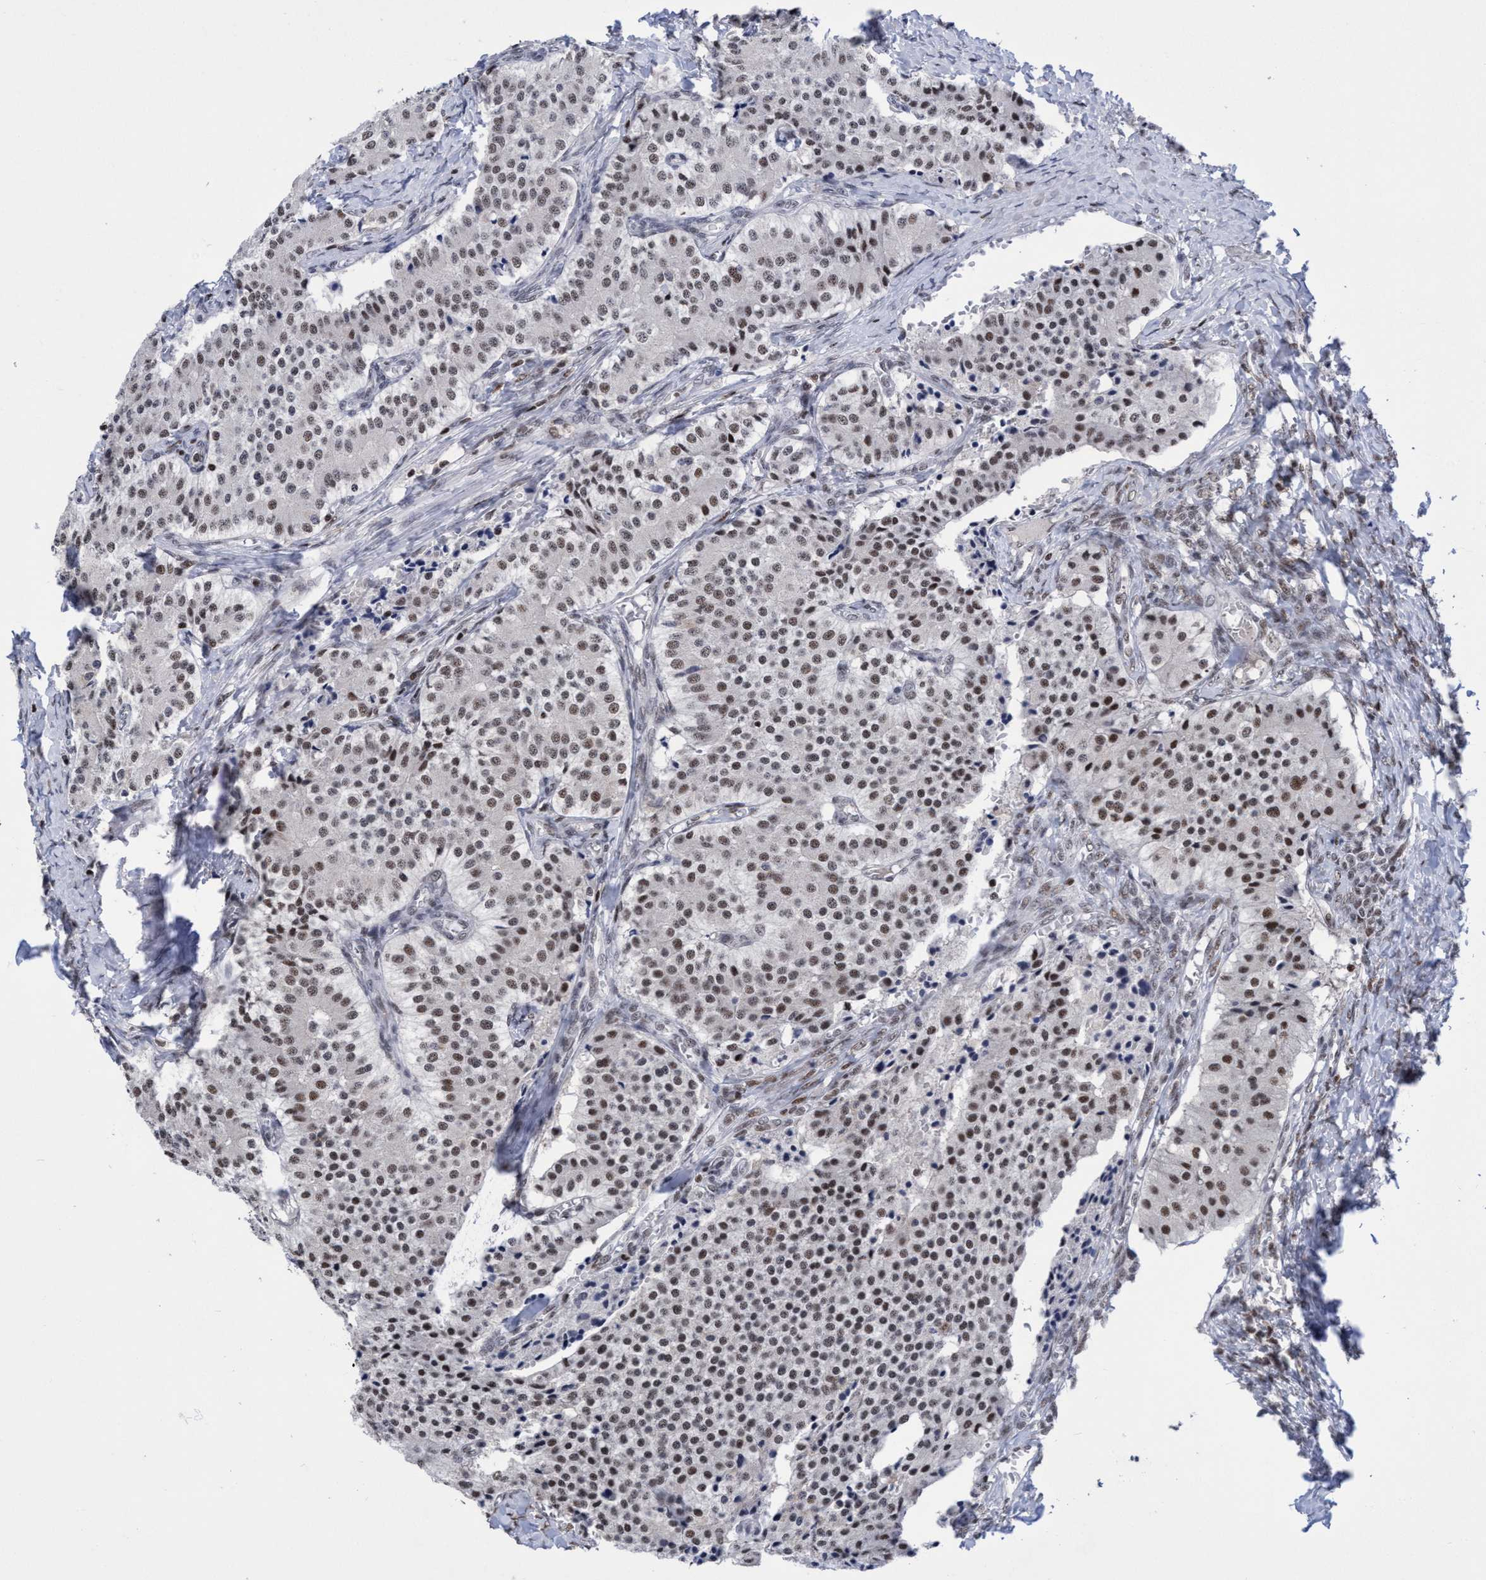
{"staining": {"intensity": "moderate", "quantity": "25%-75%", "location": "nuclear"}, "tissue": "carcinoid", "cell_type": "Tumor cells", "image_type": "cancer", "snomed": [{"axis": "morphology", "description": "Carcinoid, malignant, NOS"}, {"axis": "topography", "description": "Colon"}], "caption": "This is an image of immunohistochemistry (IHC) staining of malignant carcinoid, which shows moderate expression in the nuclear of tumor cells.", "gene": "C9orf78", "patient": {"sex": "female", "age": 52}}